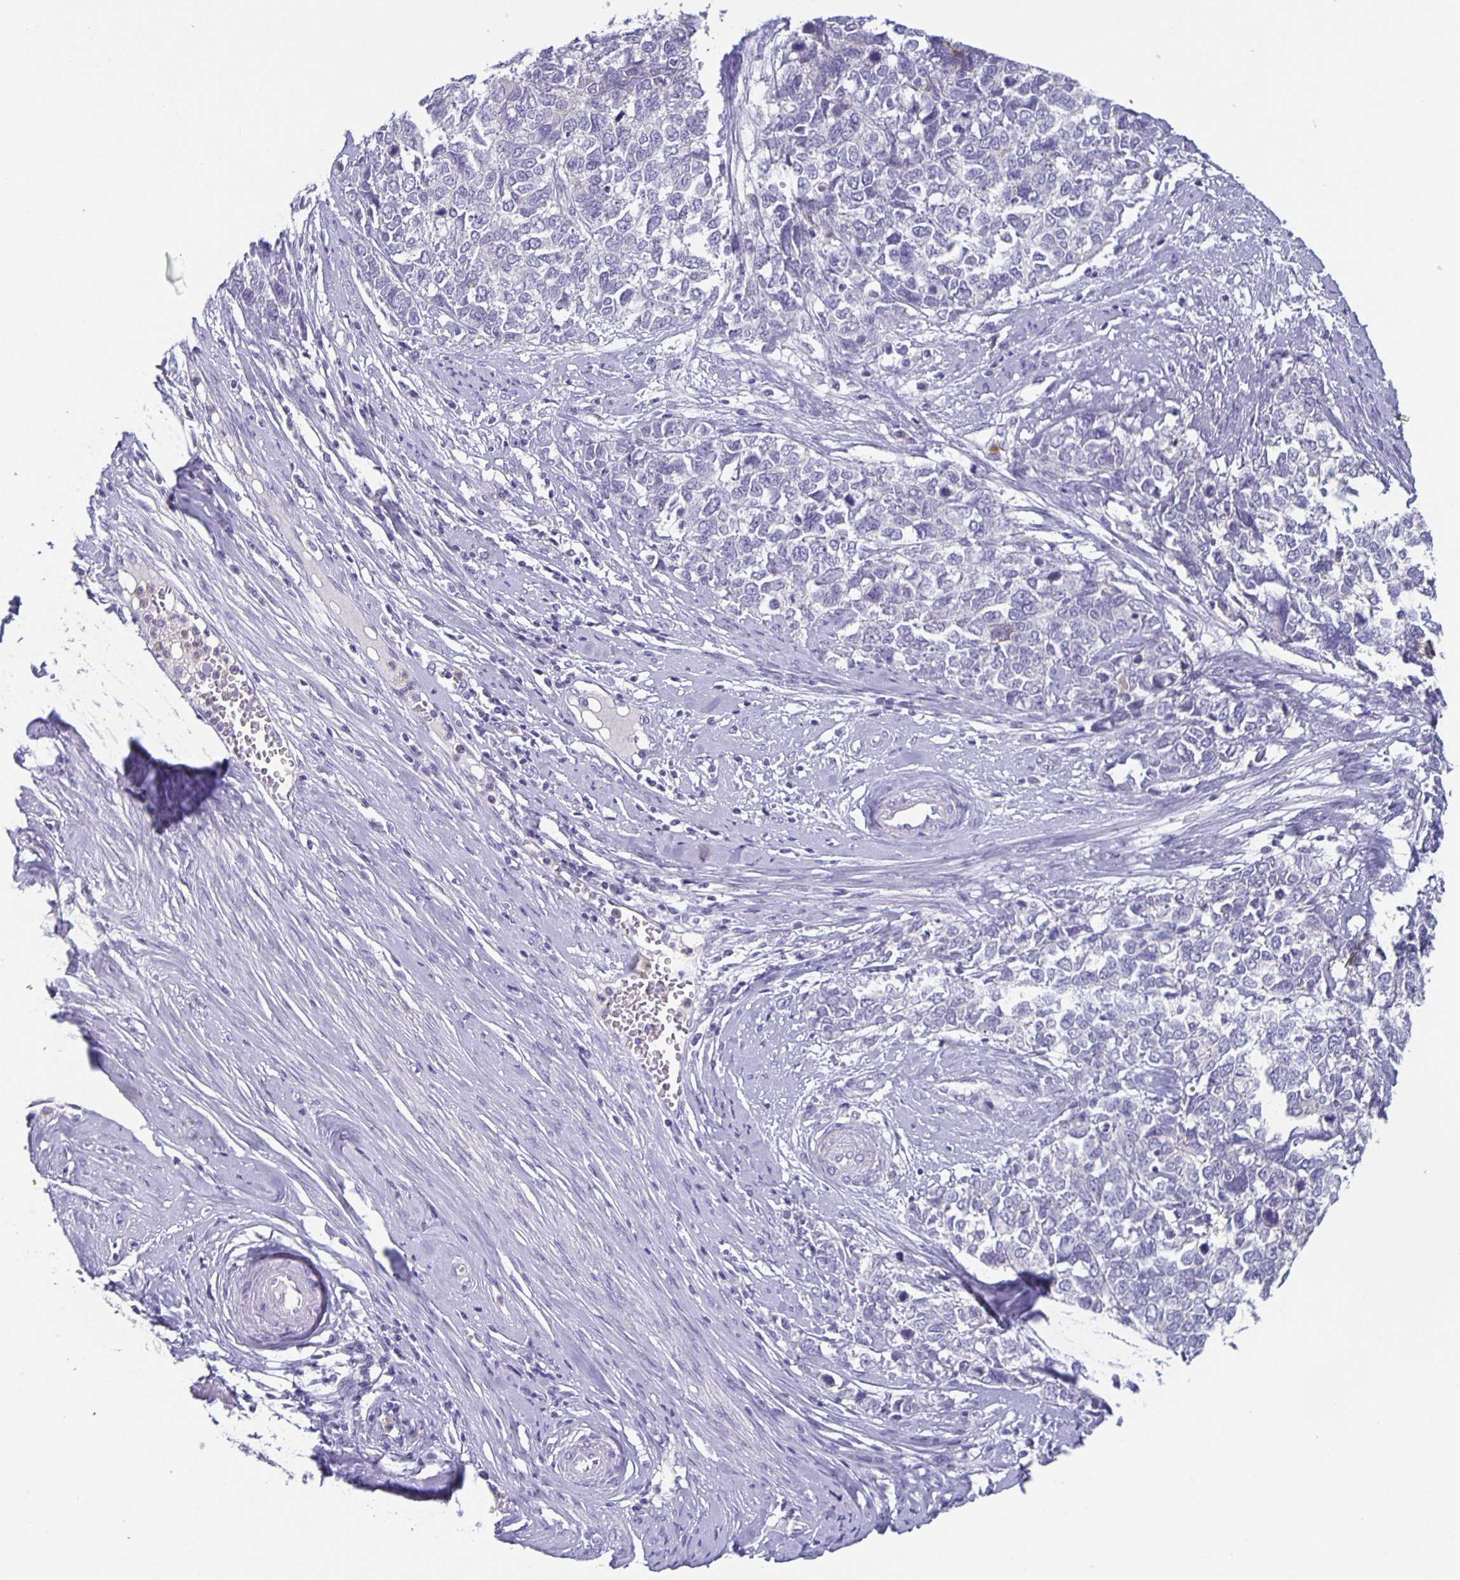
{"staining": {"intensity": "negative", "quantity": "none", "location": "none"}, "tissue": "cervical cancer", "cell_type": "Tumor cells", "image_type": "cancer", "snomed": [{"axis": "morphology", "description": "Adenocarcinoma, NOS"}, {"axis": "topography", "description": "Cervix"}], "caption": "This is an immunohistochemistry (IHC) micrograph of human cervical cancer (adenocarcinoma). There is no positivity in tumor cells.", "gene": "GDF15", "patient": {"sex": "female", "age": 63}}